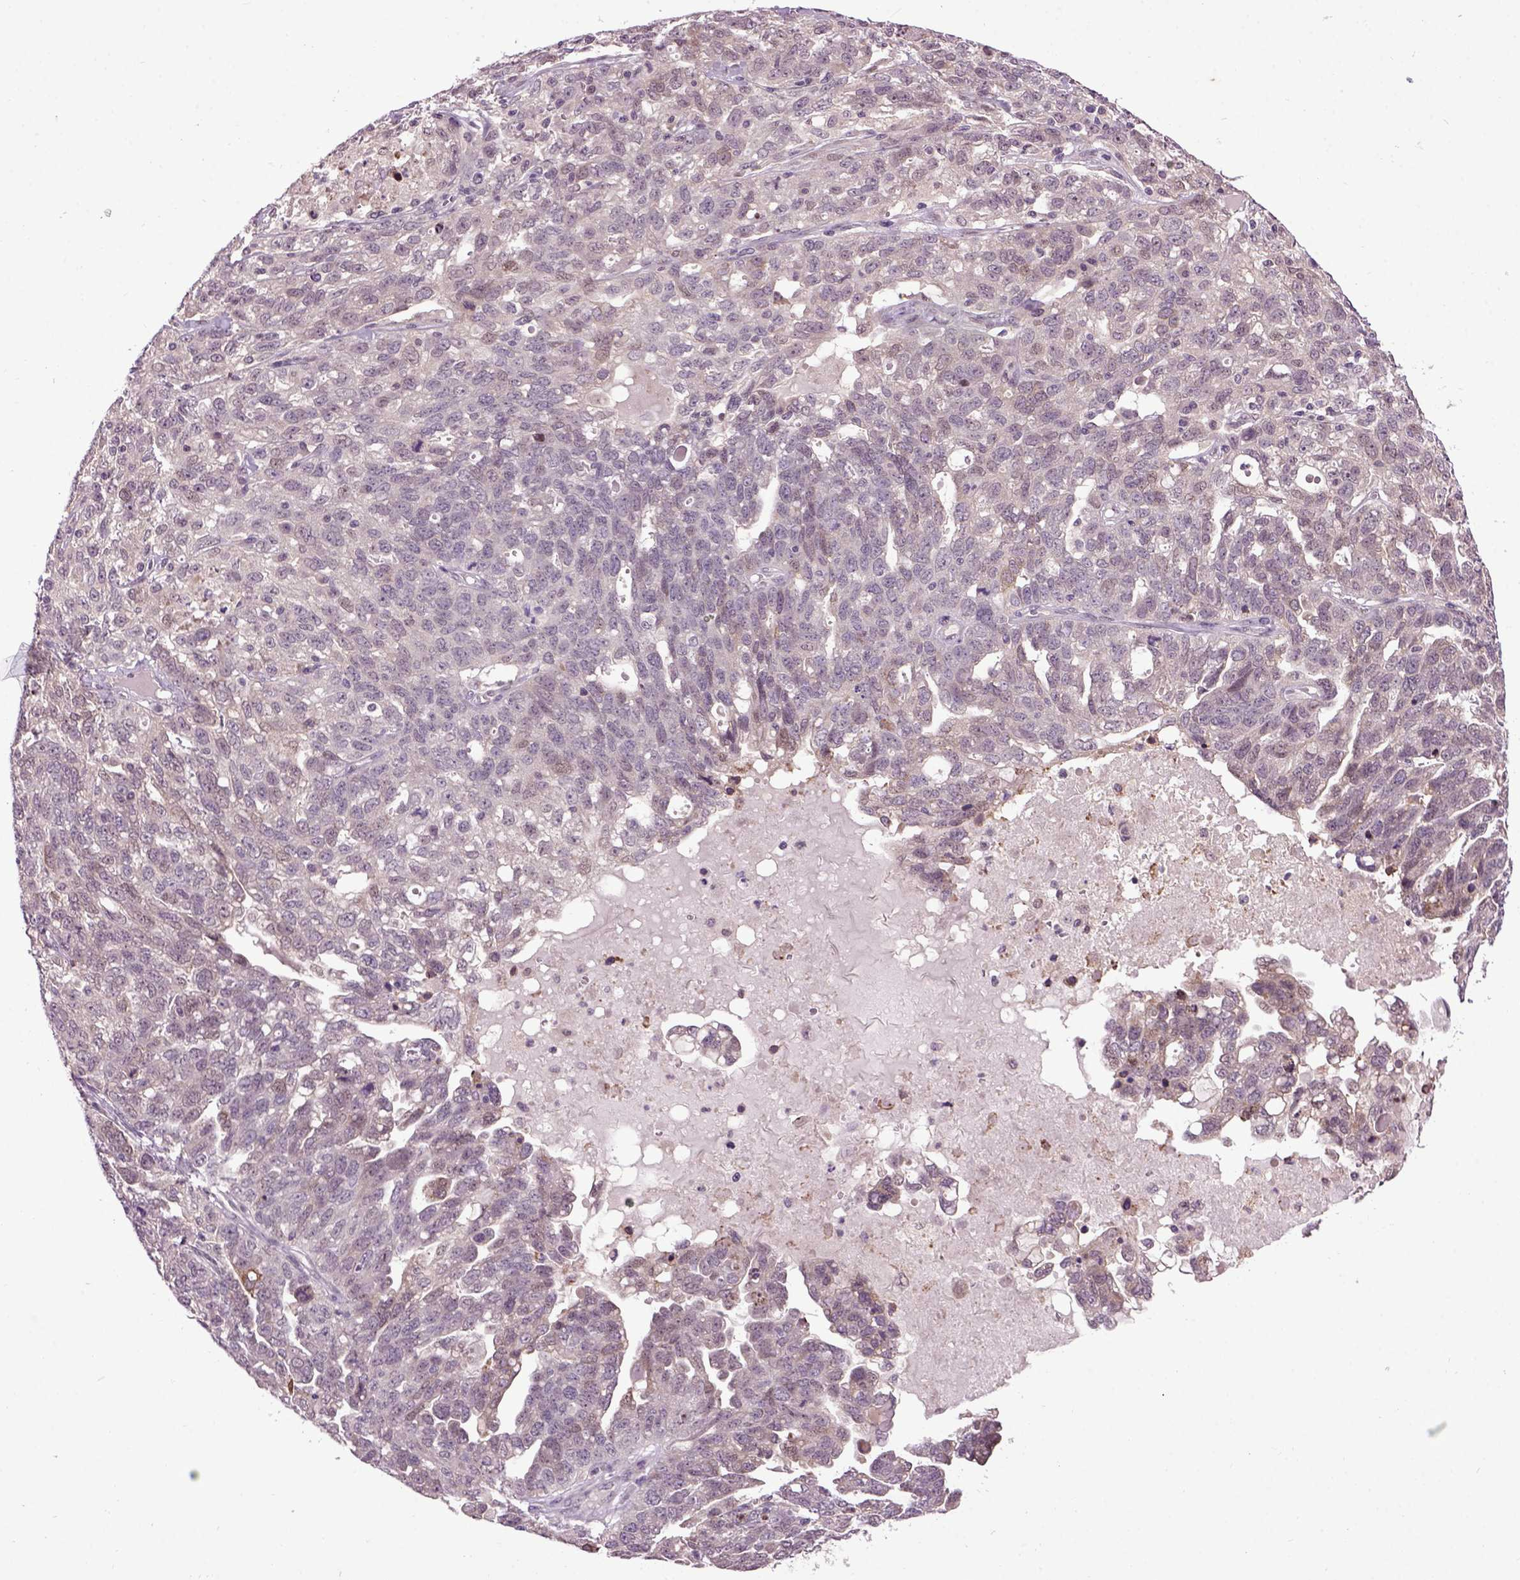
{"staining": {"intensity": "negative", "quantity": "none", "location": "none"}, "tissue": "ovarian cancer", "cell_type": "Tumor cells", "image_type": "cancer", "snomed": [{"axis": "morphology", "description": "Cystadenocarcinoma, serous, NOS"}, {"axis": "topography", "description": "Ovary"}], "caption": "A high-resolution histopathology image shows immunohistochemistry (IHC) staining of ovarian cancer (serous cystadenocarcinoma), which demonstrates no significant staining in tumor cells. Brightfield microscopy of immunohistochemistry stained with DAB (3,3'-diaminobenzidine) (brown) and hematoxylin (blue), captured at high magnification.", "gene": "RAB43", "patient": {"sex": "female", "age": 71}}